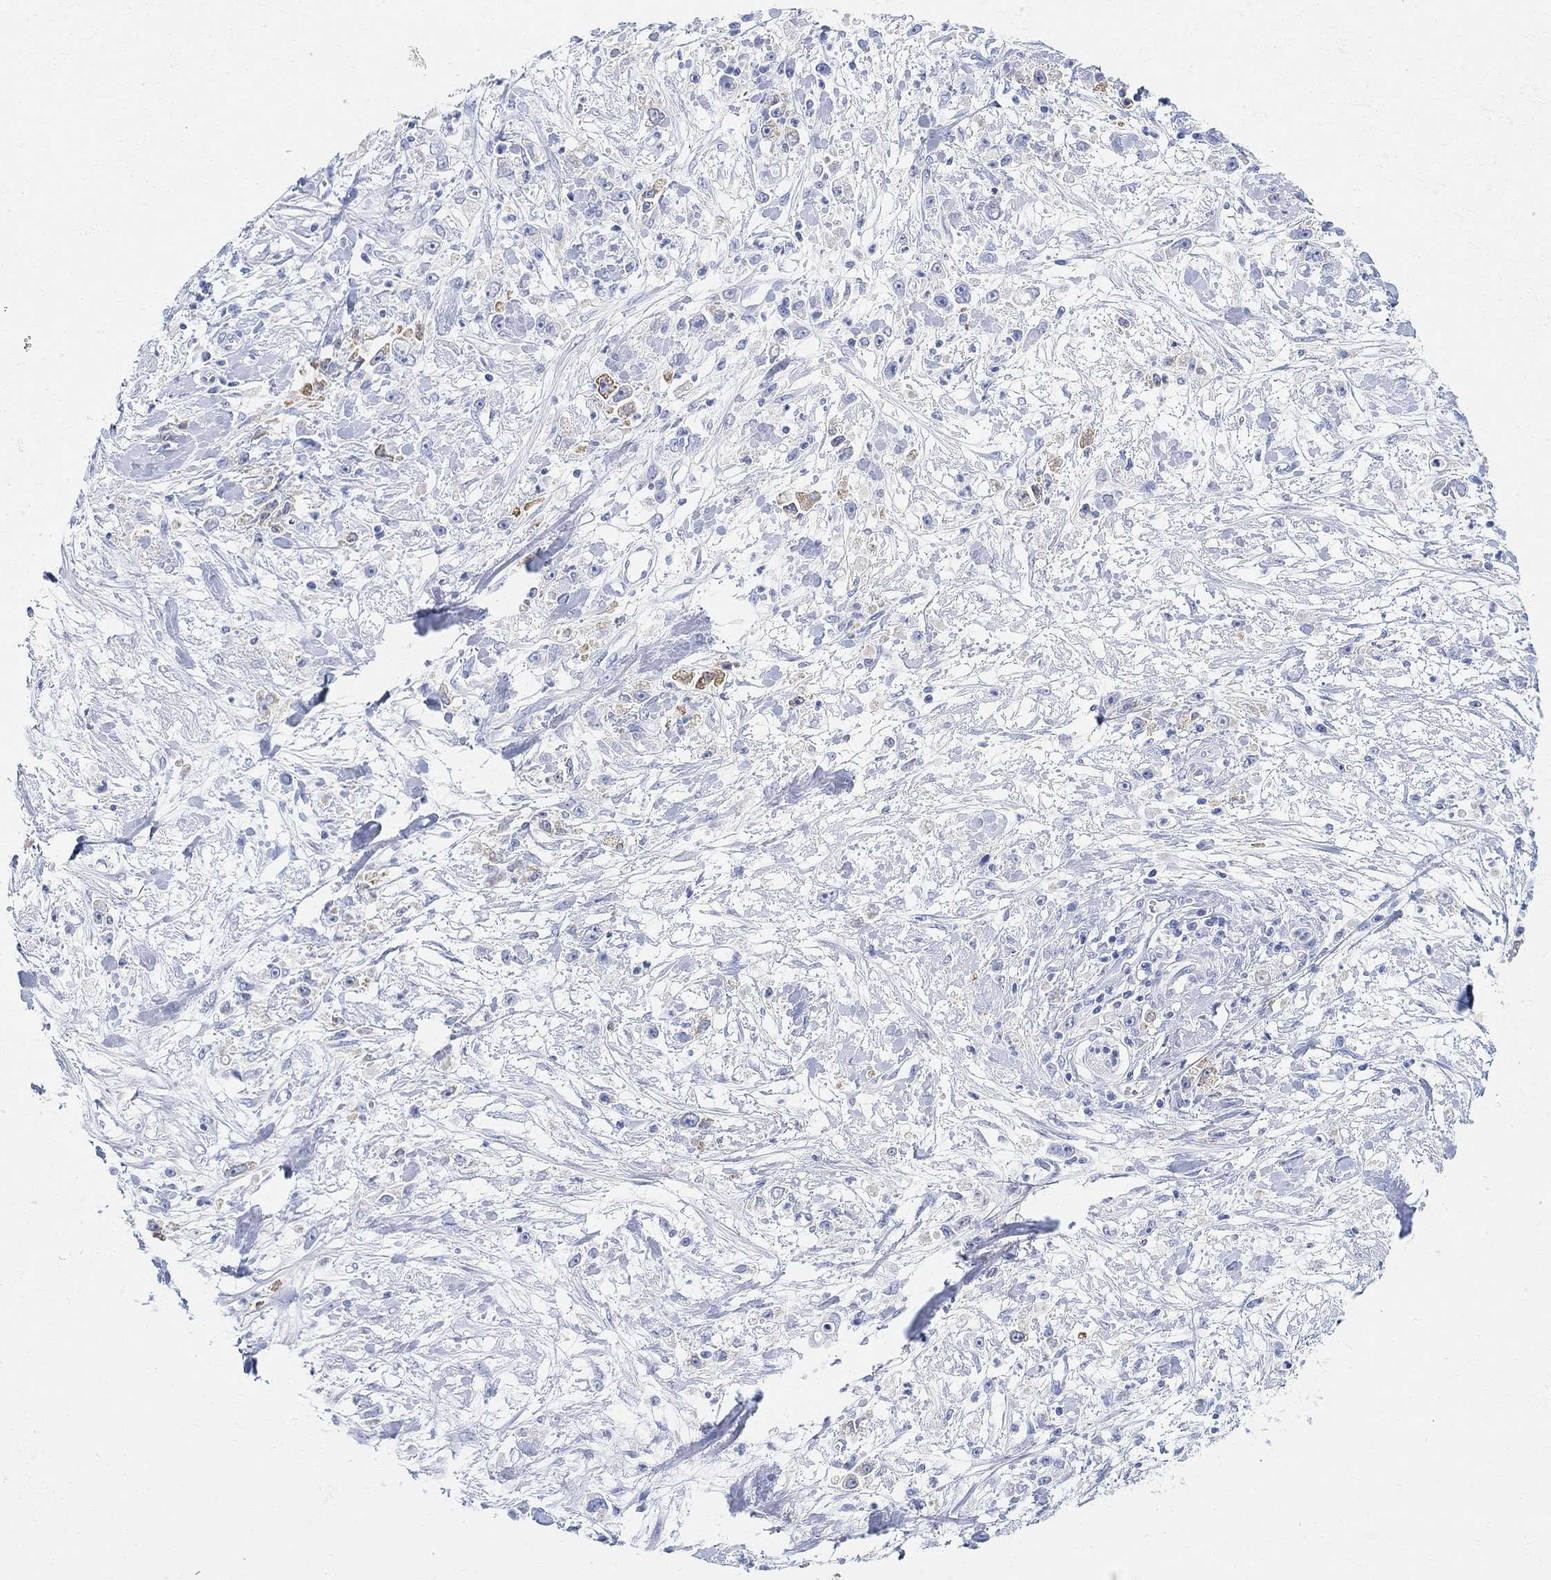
{"staining": {"intensity": "negative", "quantity": "none", "location": "none"}, "tissue": "stomach cancer", "cell_type": "Tumor cells", "image_type": "cancer", "snomed": [{"axis": "morphology", "description": "Adenocarcinoma, NOS"}, {"axis": "topography", "description": "Stomach"}], "caption": "The image displays no staining of tumor cells in stomach cancer. (Immunohistochemistry (ihc), brightfield microscopy, high magnification).", "gene": "RETNLB", "patient": {"sex": "female", "age": 59}}